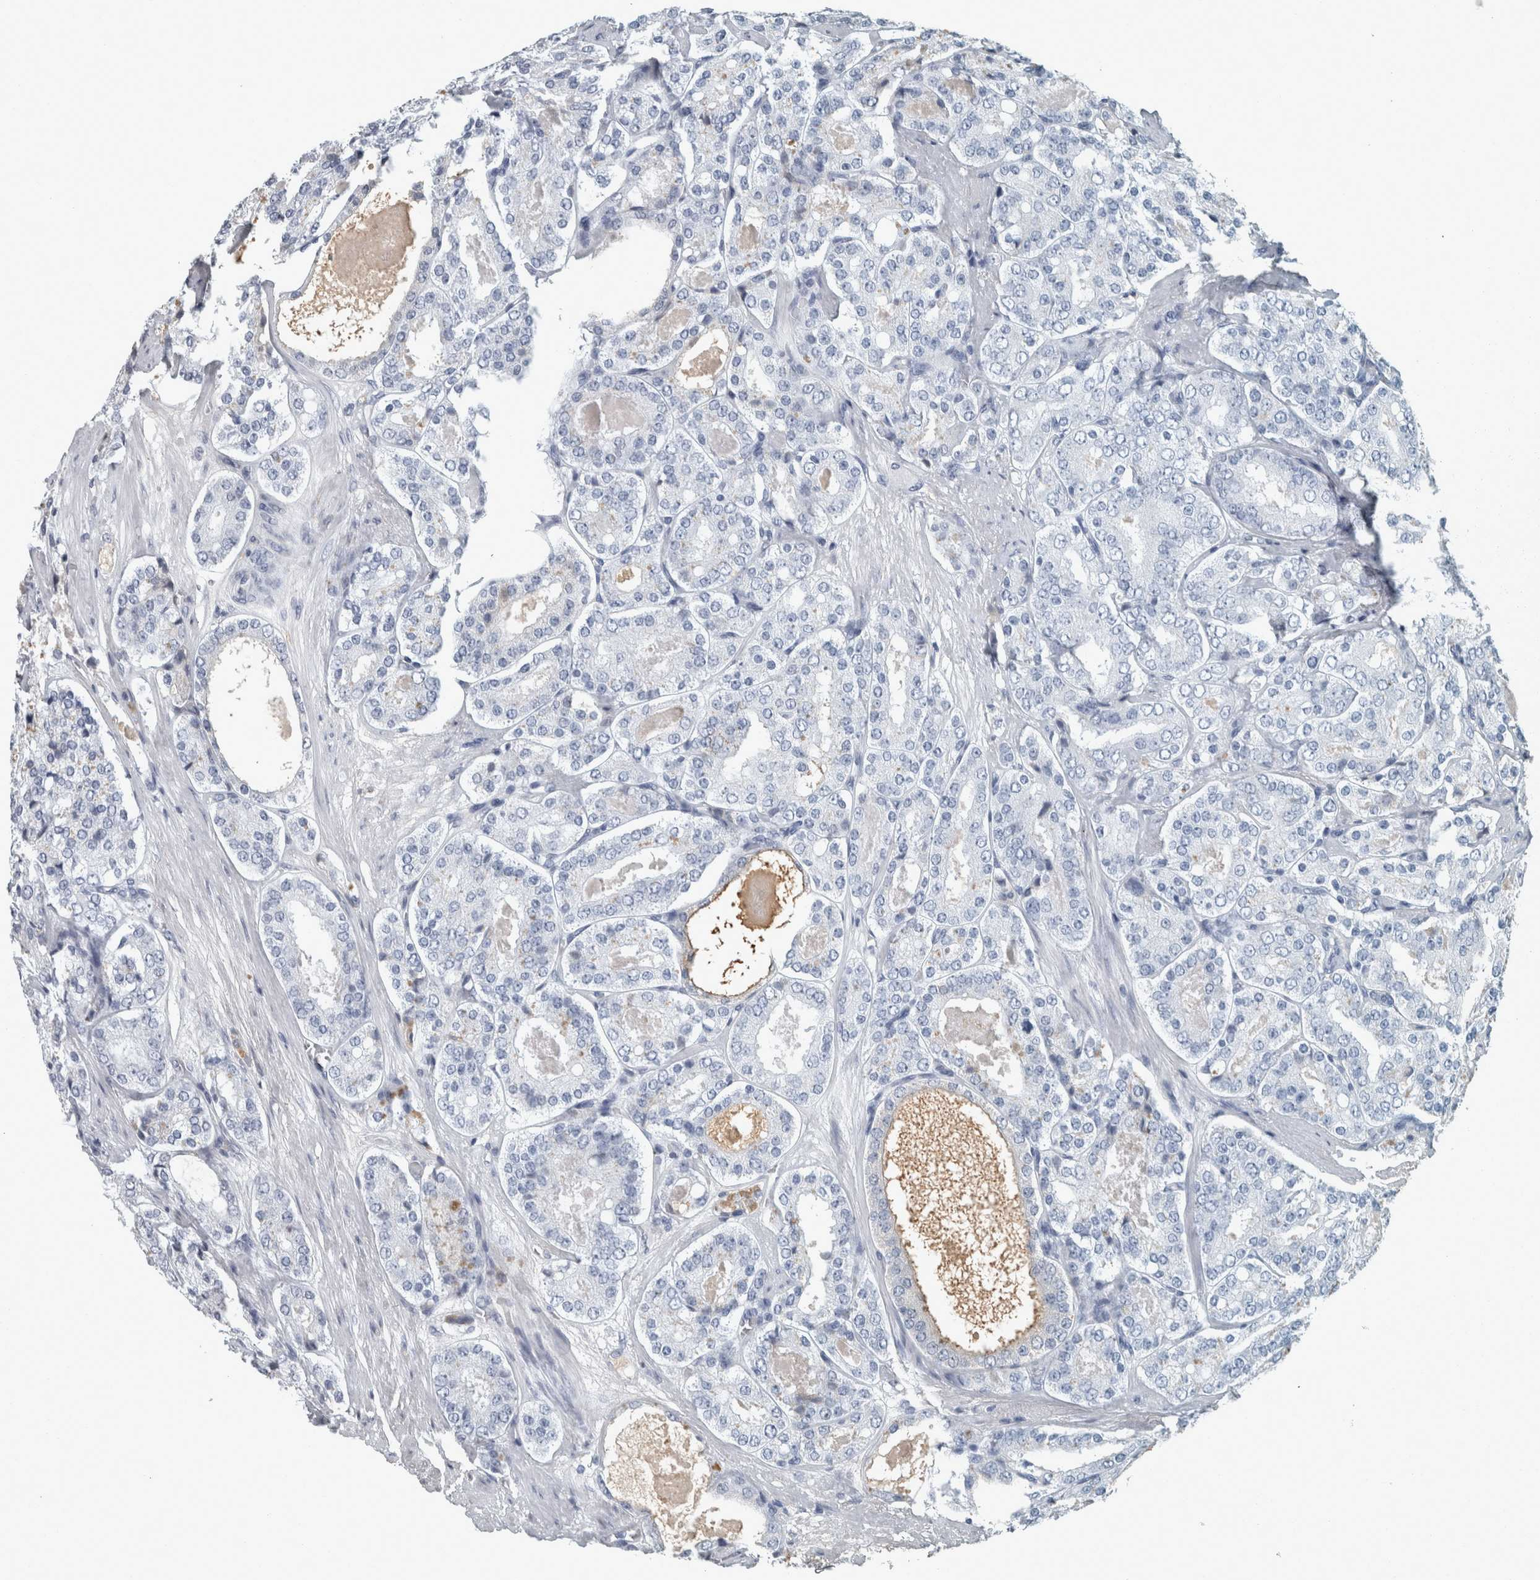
{"staining": {"intensity": "negative", "quantity": "none", "location": "none"}, "tissue": "prostate cancer", "cell_type": "Tumor cells", "image_type": "cancer", "snomed": [{"axis": "morphology", "description": "Adenocarcinoma, High grade"}, {"axis": "topography", "description": "Prostate"}], "caption": "Prostate adenocarcinoma (high-grade) was stained to show a protein in brown. There is no significant positivity in tumor cells.", "gene": "CHL1", "patient": {"sex": "male", "age": 65}}